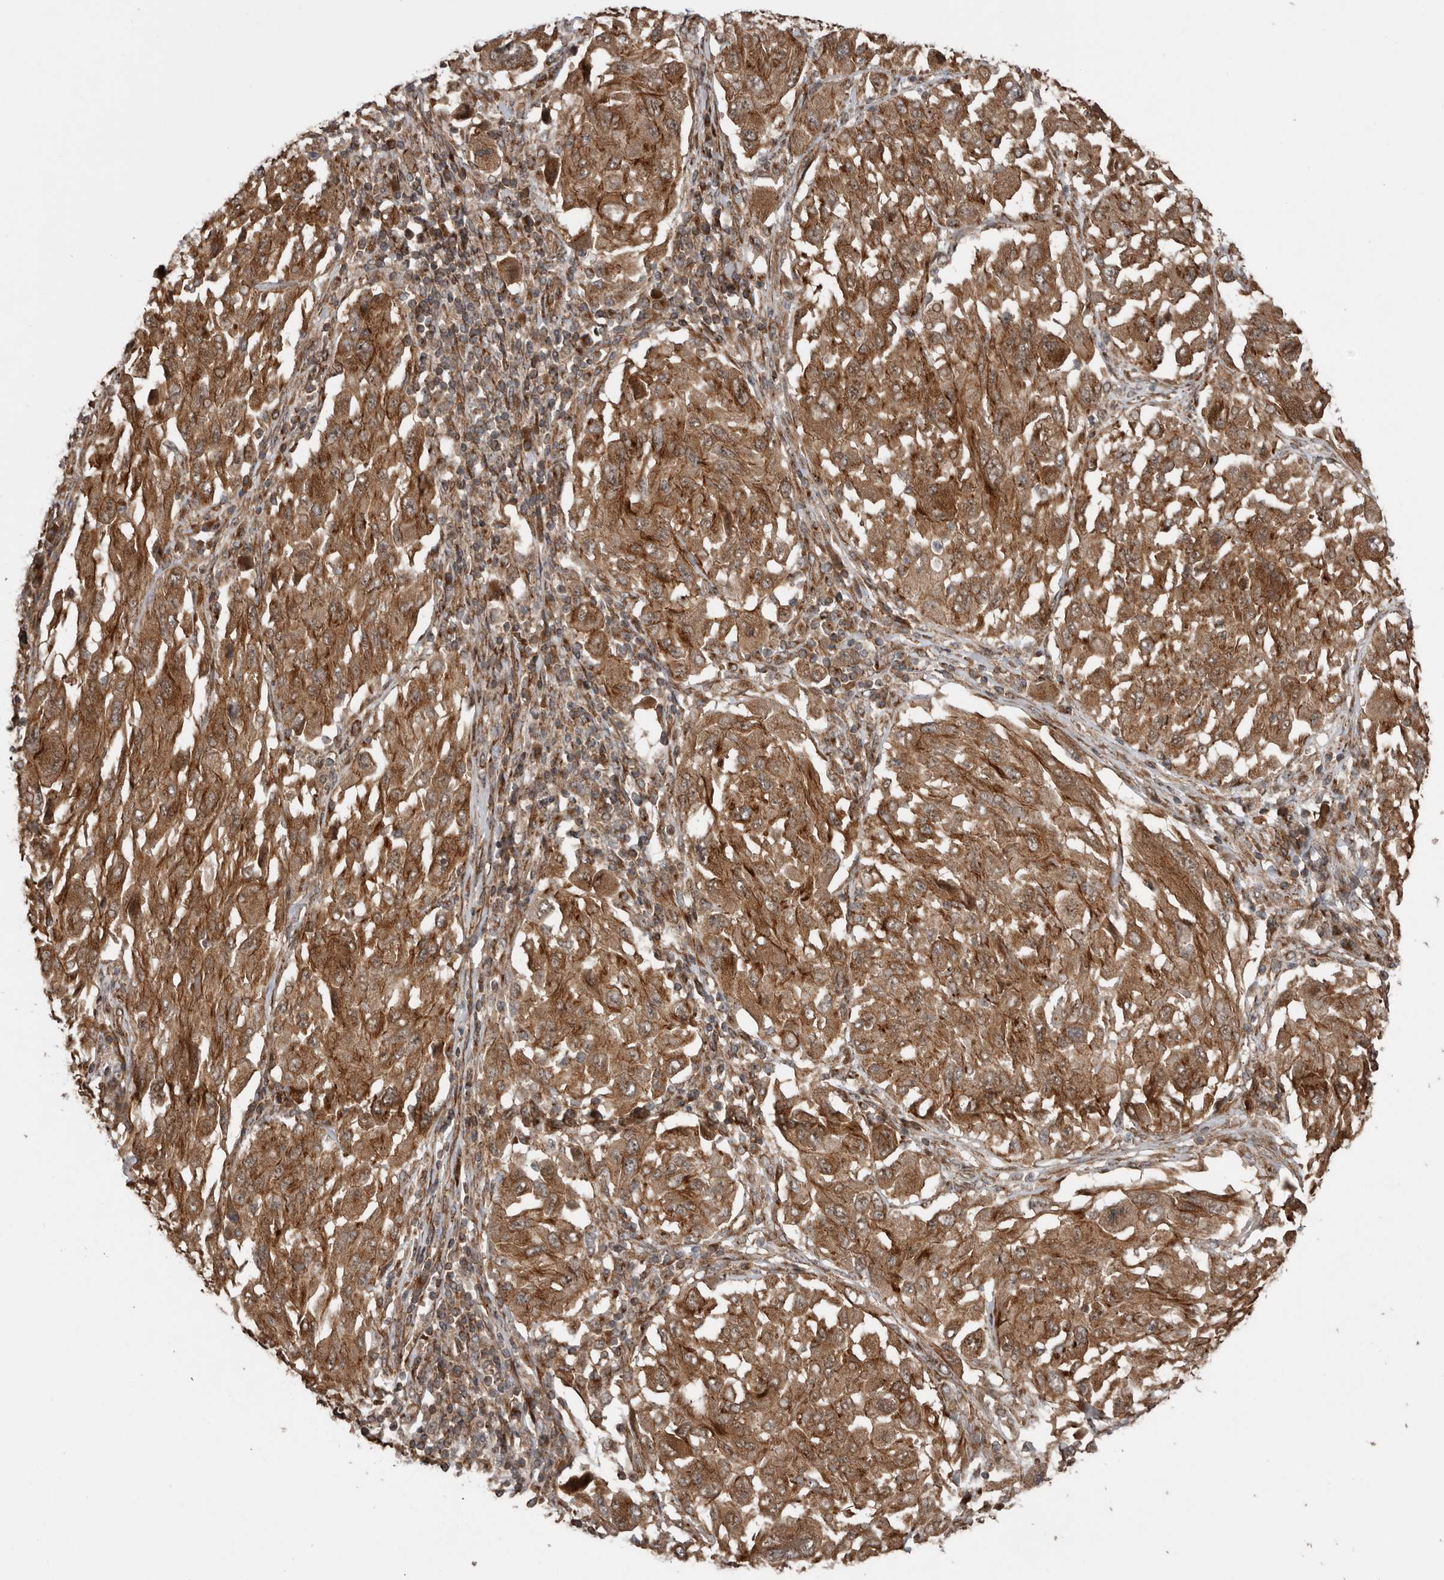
{"staining": {"intensity": "strong", "quantity": ">75%", "location": "cytoplasmic/membranous"}, "tissue": "melanoma", "cell_type": "Tumor cells", "image_type": "cancer", "snomed": [{"axis": "morphology", "description": "Malignant melanoma, NOS"}, {"axis": "topography", "description": "Skin"}], "caption": "Malignant melanoma stained with immunohistochemistry (IHC) shows strong cytoplasmic/membranous staining in approximately >75% of tumor cells.", "gene": "CCDC190", "patient": {"sex": "female", "age": 91}}